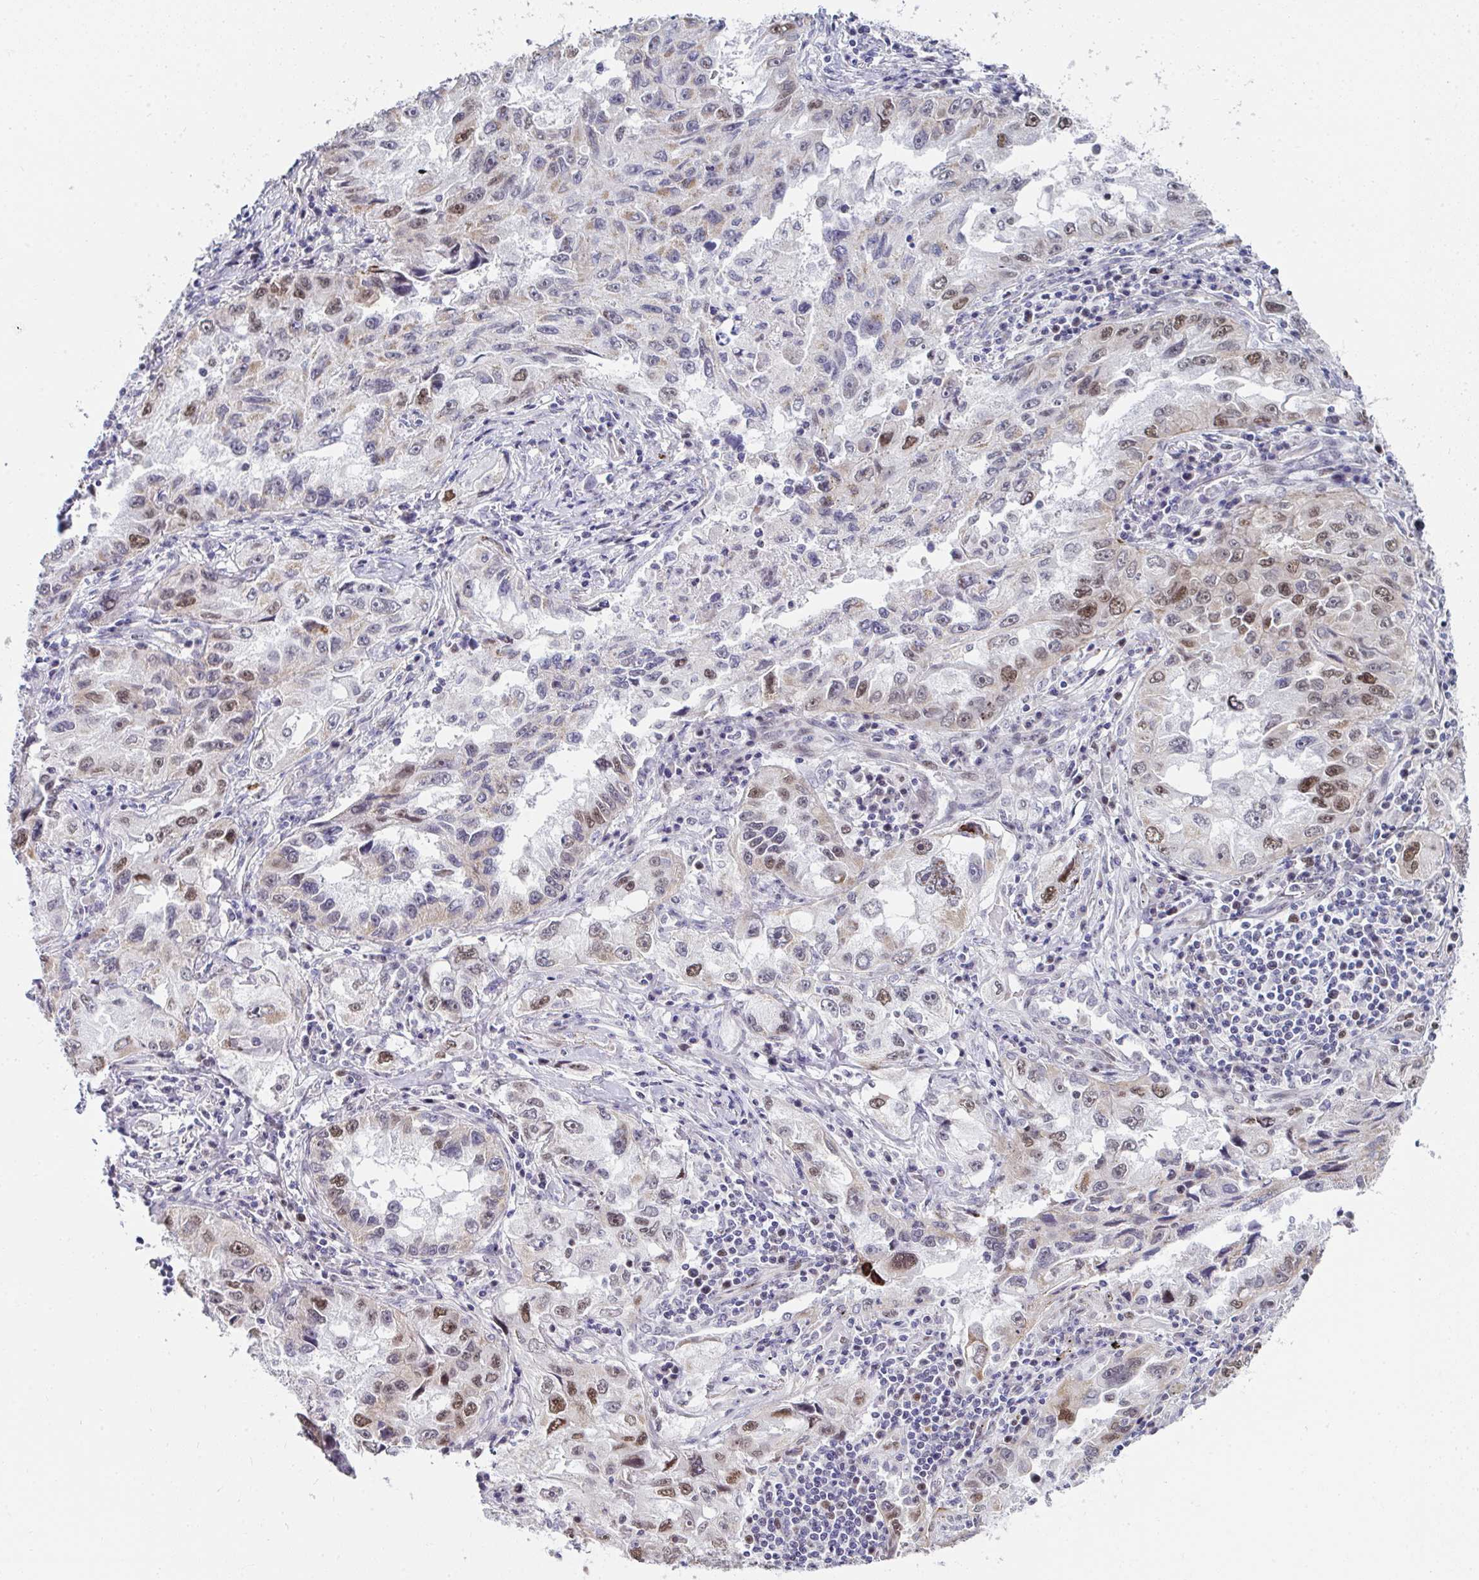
{"staining": {"intensity": "moderate", "quantity": "<25%", "location": "nuclear"}, "tissue": "lung cancer", "cell_type": "Tumor cells", "image_type": "cancer", "snomed": [{"axis": "morphology", "description": "Adenocarcinoma, NOS"}, {"axis": "topography", "description": "Lung"}], "caption": "An IHC micrograph of tumor tissue is shown. Protein staining in brown highlights moderate nuclear positivity in lung adenocarcinoma within tumor cells.", "gene": "GINS2", "patient": {"sex": "female", "age": 73}}